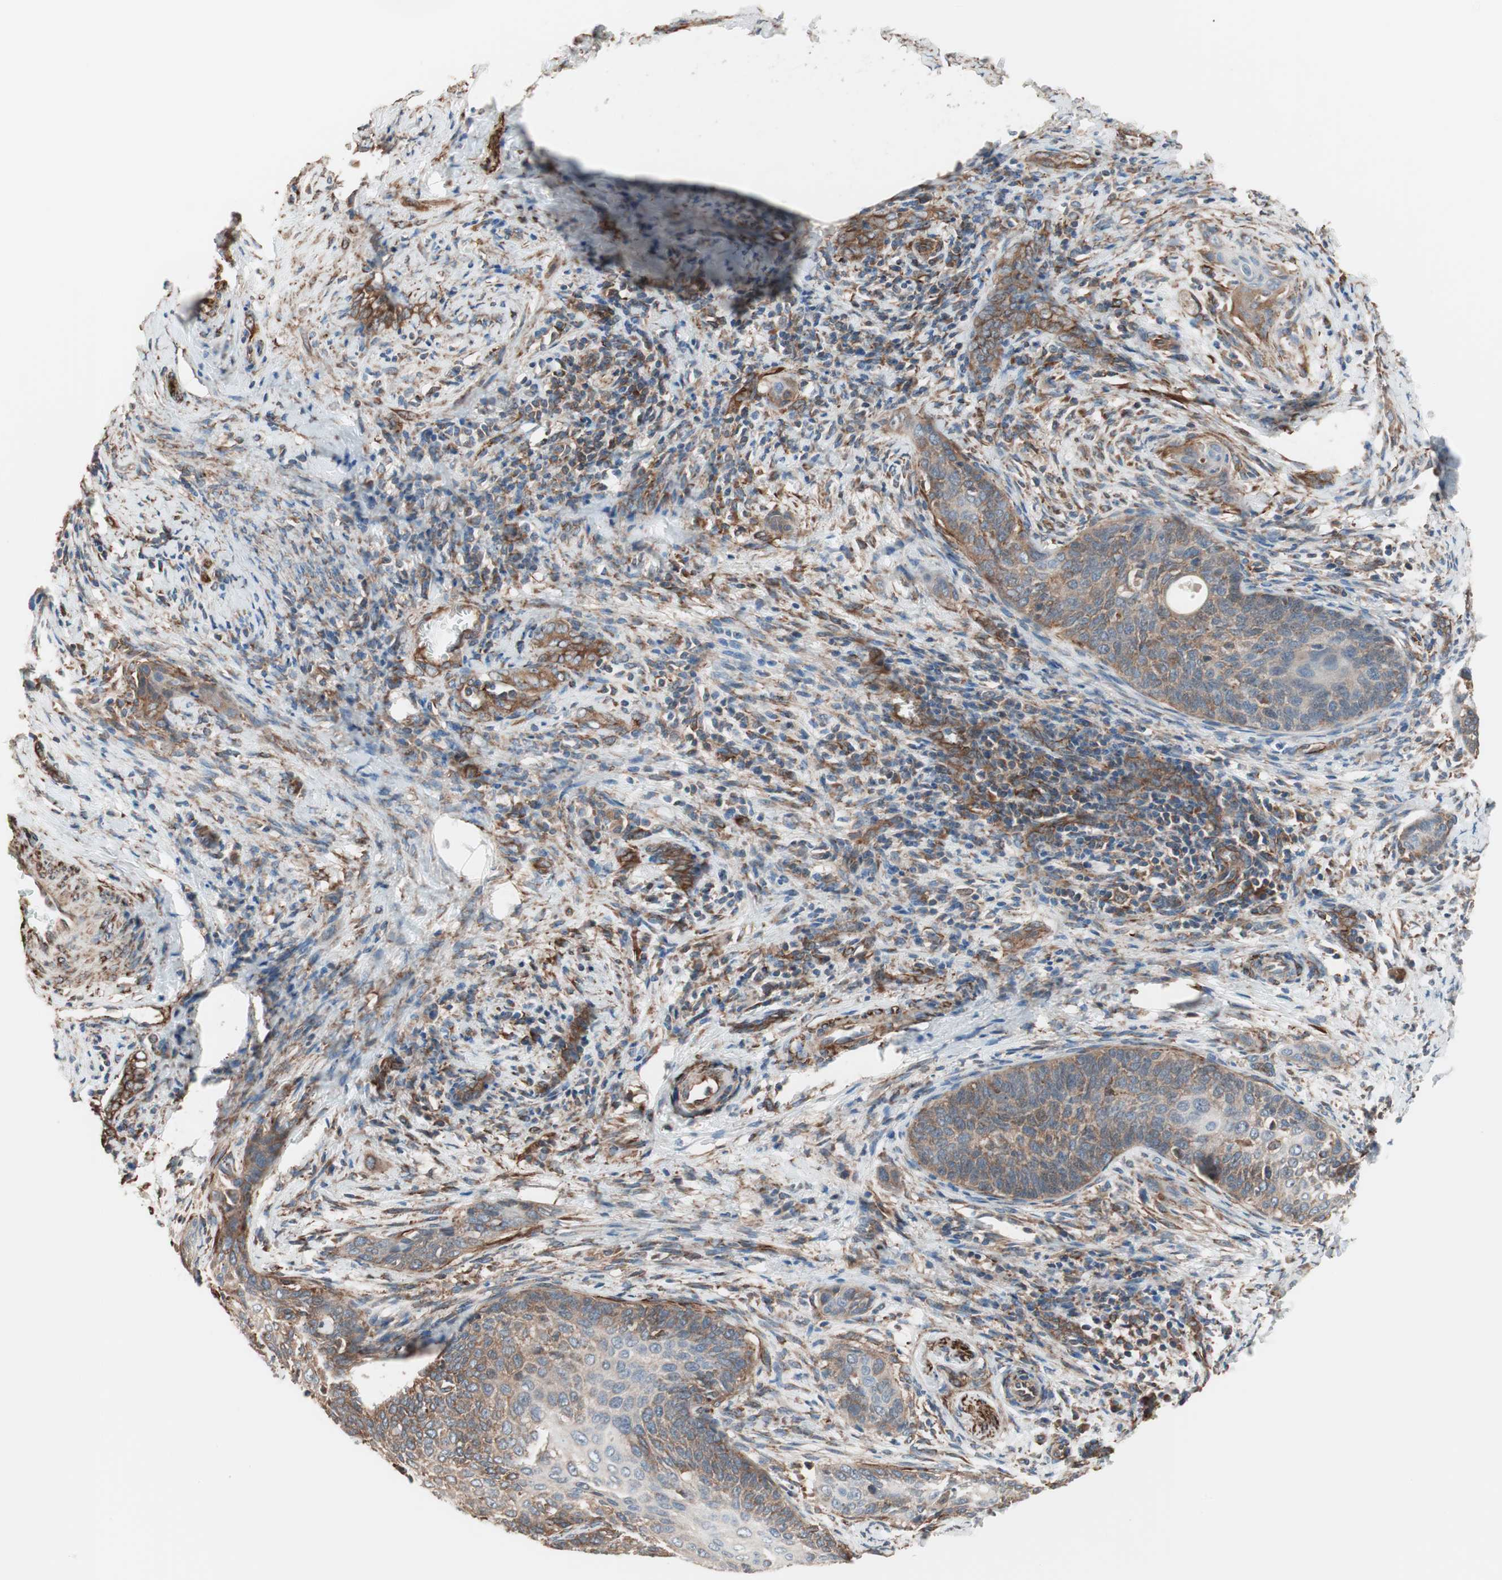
{"staining": {"intensity": "moderate", "quantity": ">75%", "location": "cytoplasmic/membranous"}, "tissue": "cervical cancer", "cell_type": "Tumor cells", "image_type": "cancer", "snomed": [{"axis": "morphology", "description": "Squamous cell carcinoma, NOS"}, {"axis": "topography", "description": "Cervix"}], "caption": "A histopathology image showing moderate cytoplasmic/membranous staining in about >75% of tumor cells in cervical squamous cell carcinoma, as visualized by brown immunohistochemical staining.", "gene": "GPSM2", "patient": {"sex": "female", "age": 33}}